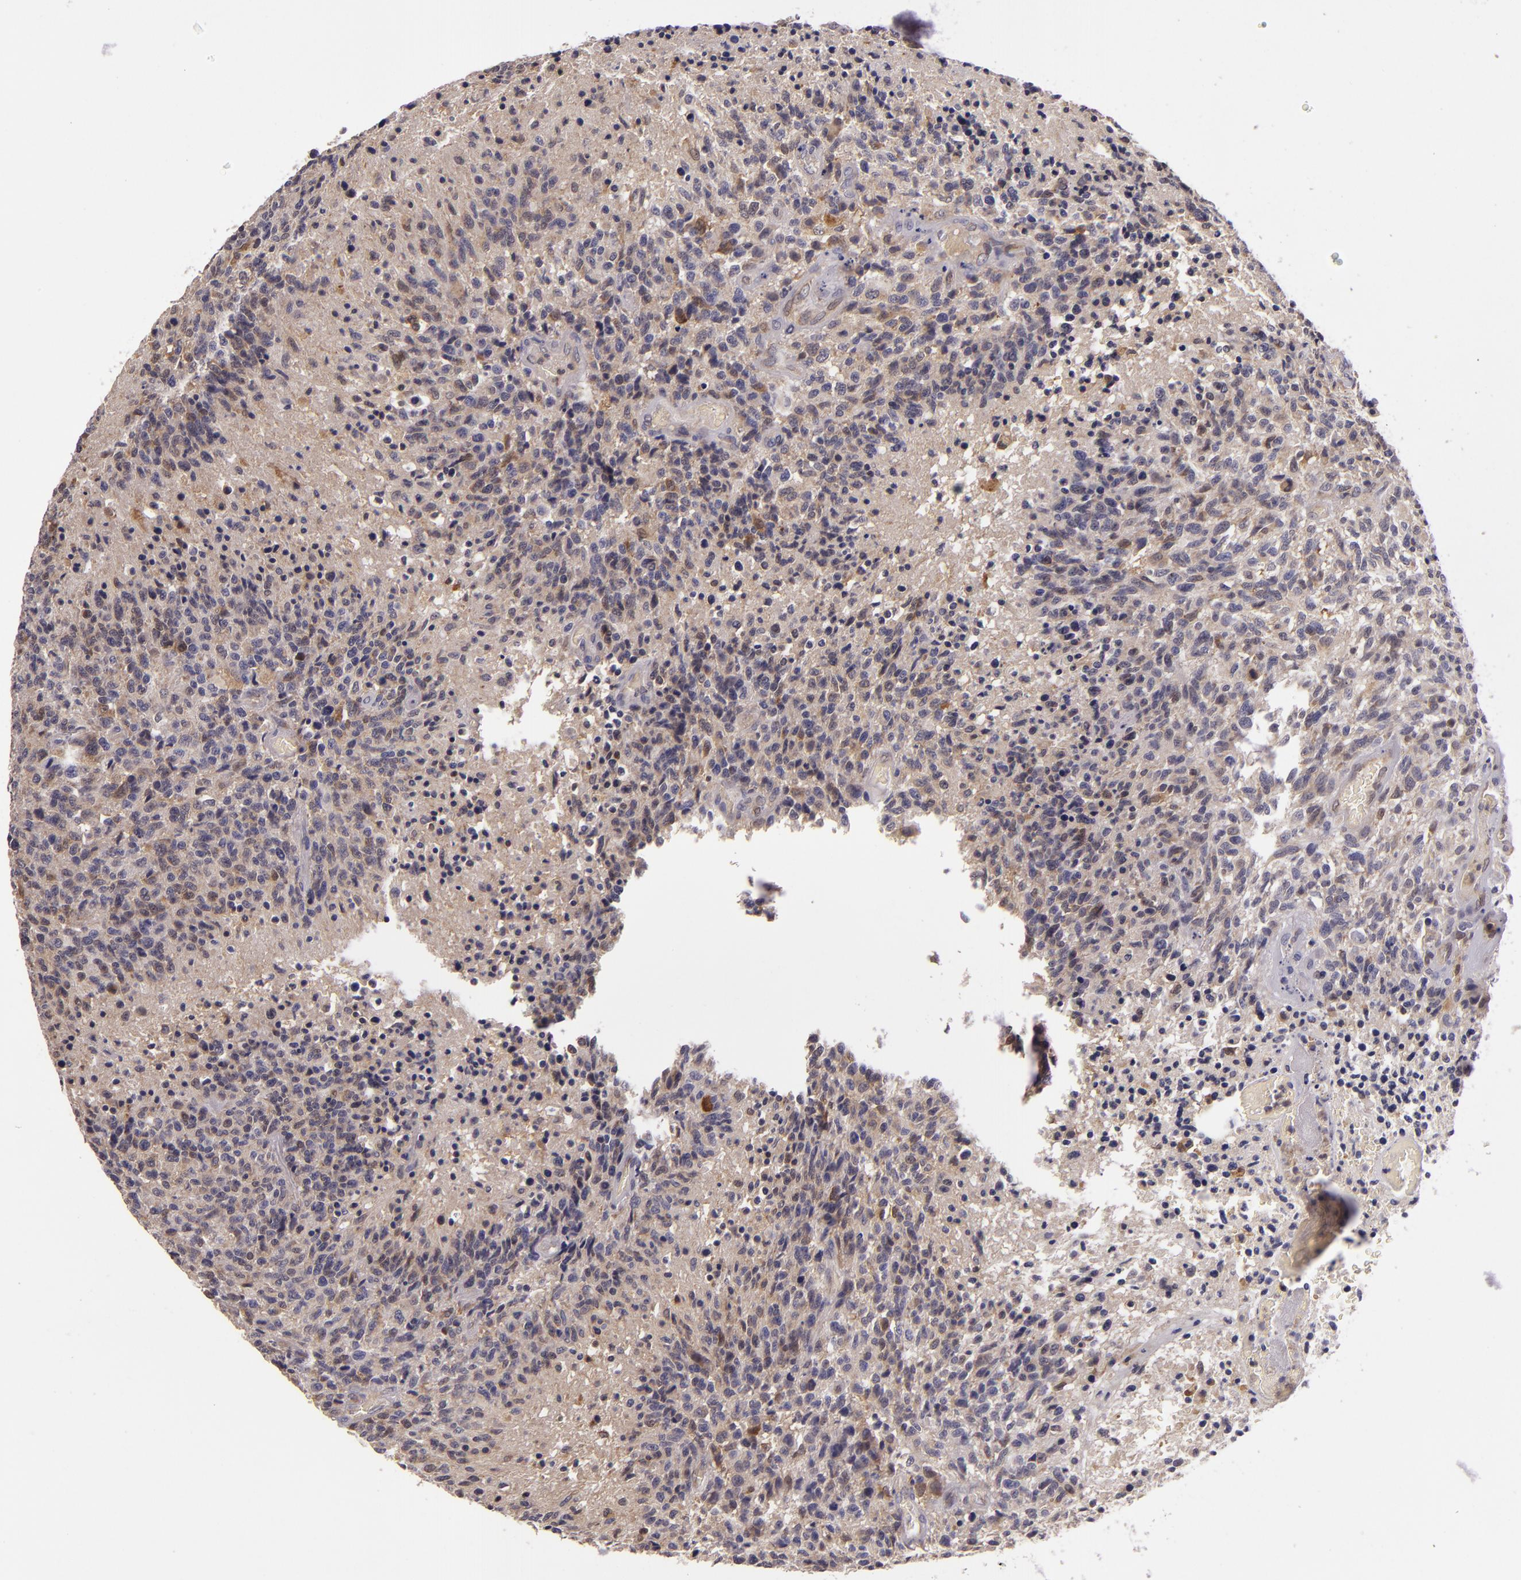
{"staining": {"intensity": "weak", "quantity": "<25%", "location": "cytoplasmic/membranous"}, "tissue": "glioma", "cell_type": "Tumor cells", "image_type": "cancer", "snomed": [{"axis": "morphology", "description": "Glioma, malignant, High grade"}, {"axis": "topography", "description": "Brain"}], "caption": "High magnification brightfield microscopy of glioma stained with DAB (3,3'-diaminobenzidine) (brown) and counterstained with hematoxylin (blue): tumor cells show no significant staining.", "gene": "FHIT", "patient": {"sex": "male", "age": 36}}